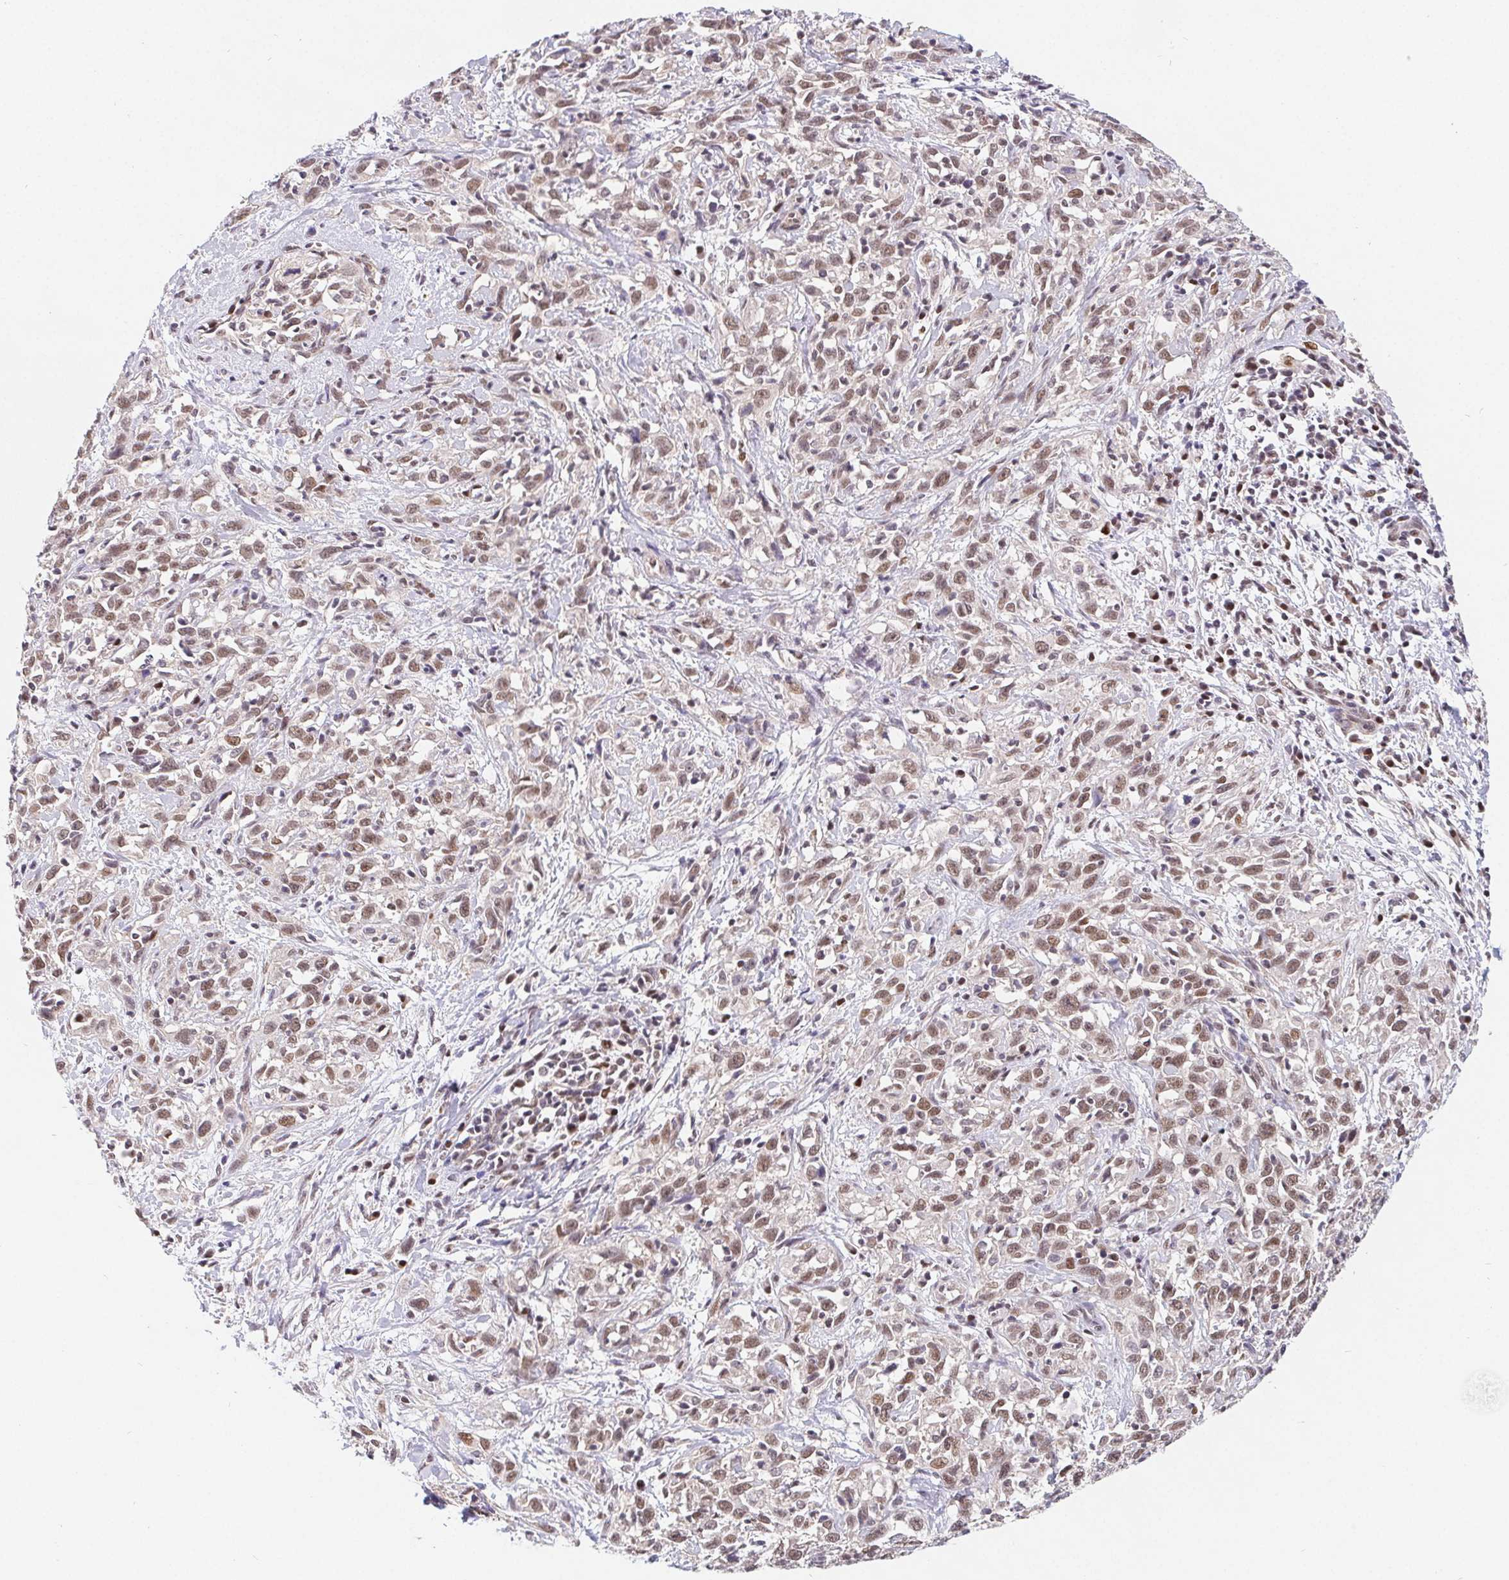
{"staining": {"intensity": "moderate", "quantity": ">75%", "location": "nuclear"}, "tissue": "cervical cancer", "cell_type": "Tumor cells", "image_type": "cancer", "snomed": [{"axis": "morphology", "description": "Adenocarcinoma, NOS"}, {"axis": "topography", "description": "Cervix"}], "caption": "A high-resolution photomicrograph shows immunohistochemistry (IHC) staining of cervical adenocarcinoma, which demonstrates moderate nuclear staining in approximately >75% of tumor cells. (DAB IHC with brightfield microscopy, high magnification).", "gene": "POU2F1", "patient": {"sex": "female", "age": 40}}